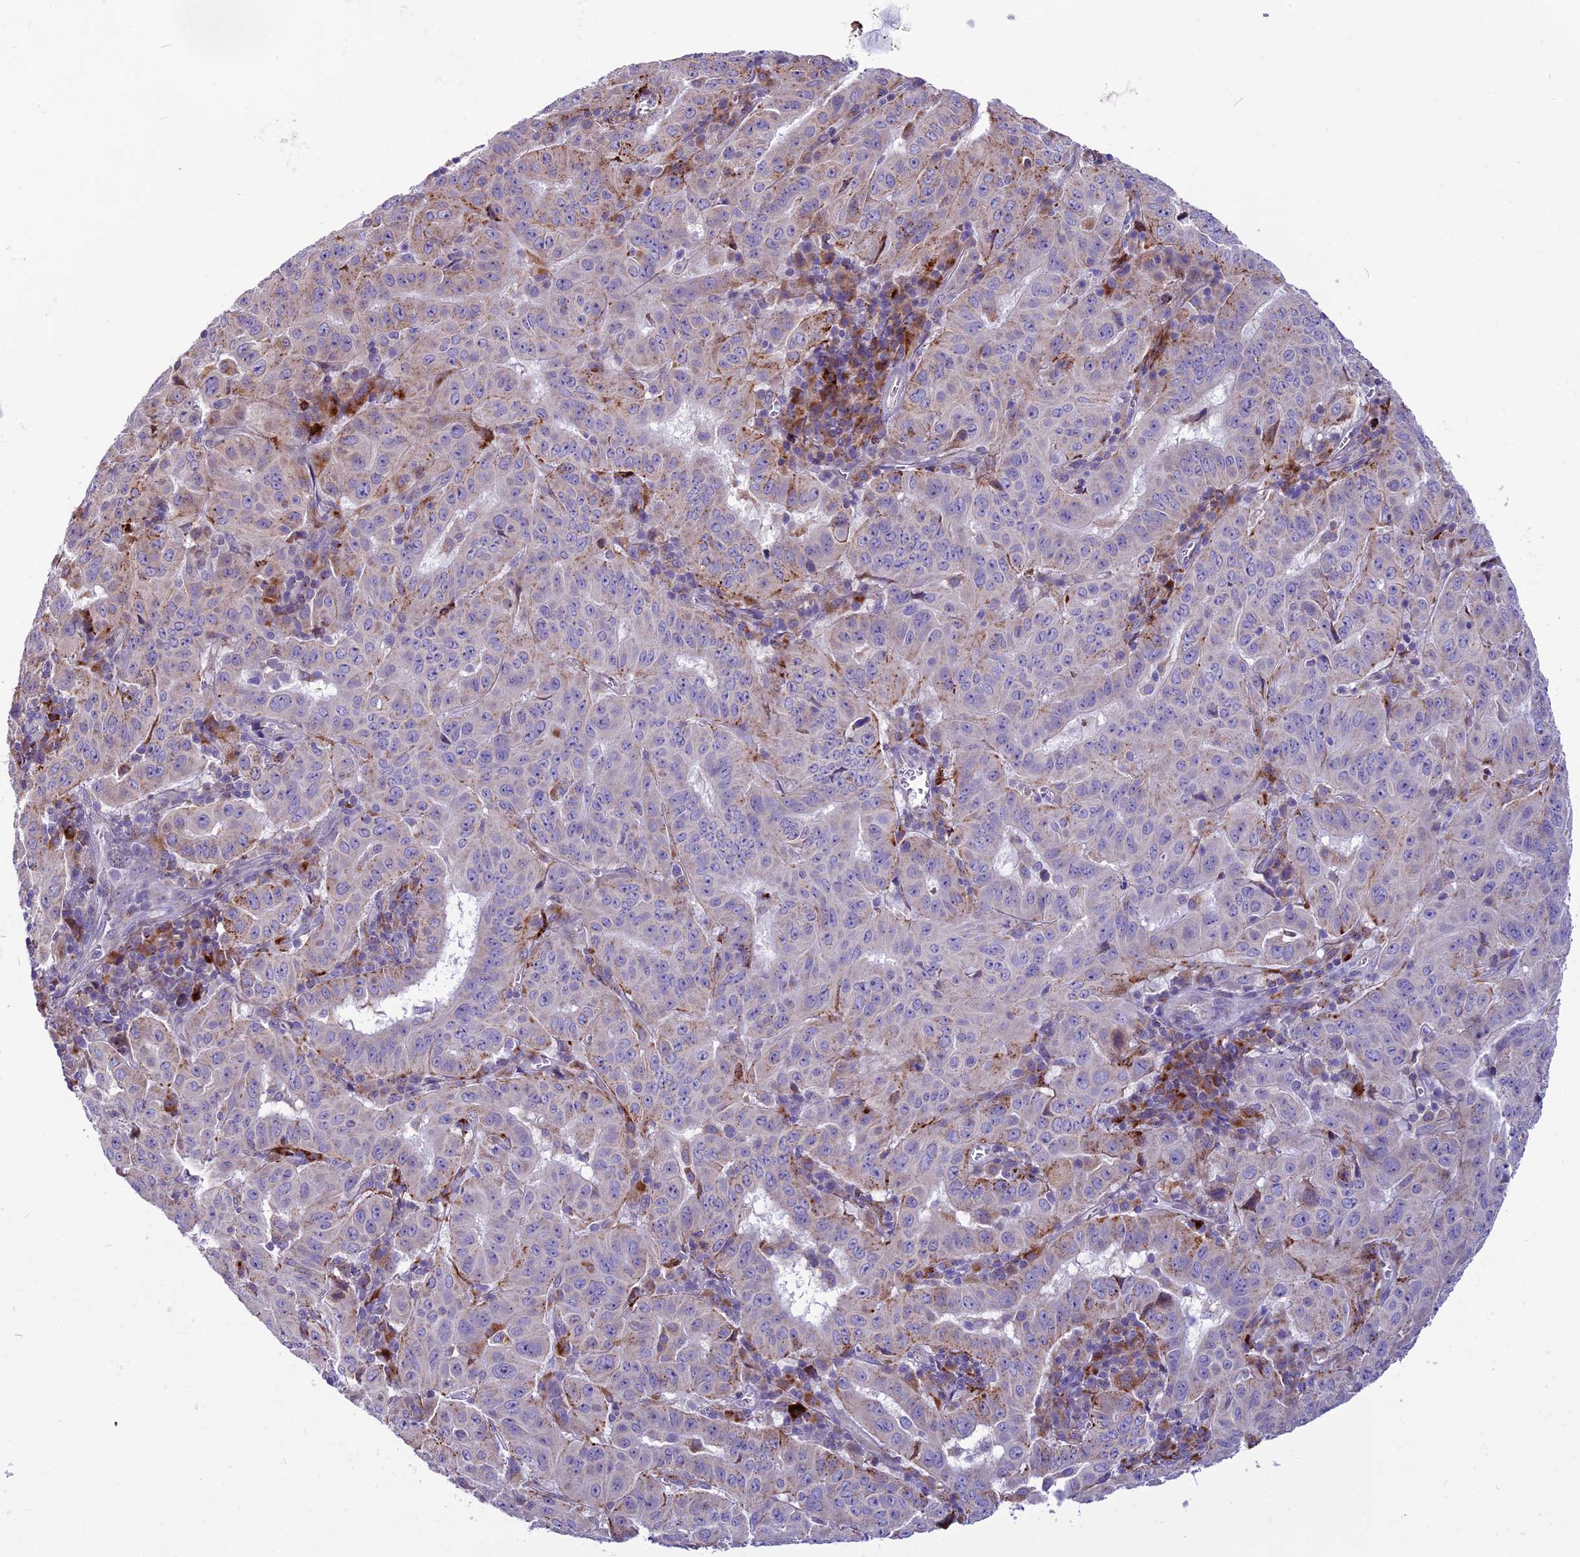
{"staining": {"intensity": "moderate", "quantity": "<25%", "location": "cytoplasmic/membranous"}, "tissue": "pancreatic cancer", "cell_type": "Tumor cells", "image_type": "cancer", "snomed": [{"axis": "morphology", "description": "Adenocarcinoma, NOS"}, {"axis": "topography", "description": "Pancreas"}], "caption": "DAB immunohistochemical staining of human adenocarcinoma (pancreatic) reveals moderate cytoplasmic/membranous protein positivity in about <25% of tumor cells.", "gene": "THRSP", "patient": {"sex": "male", "age": 63}}